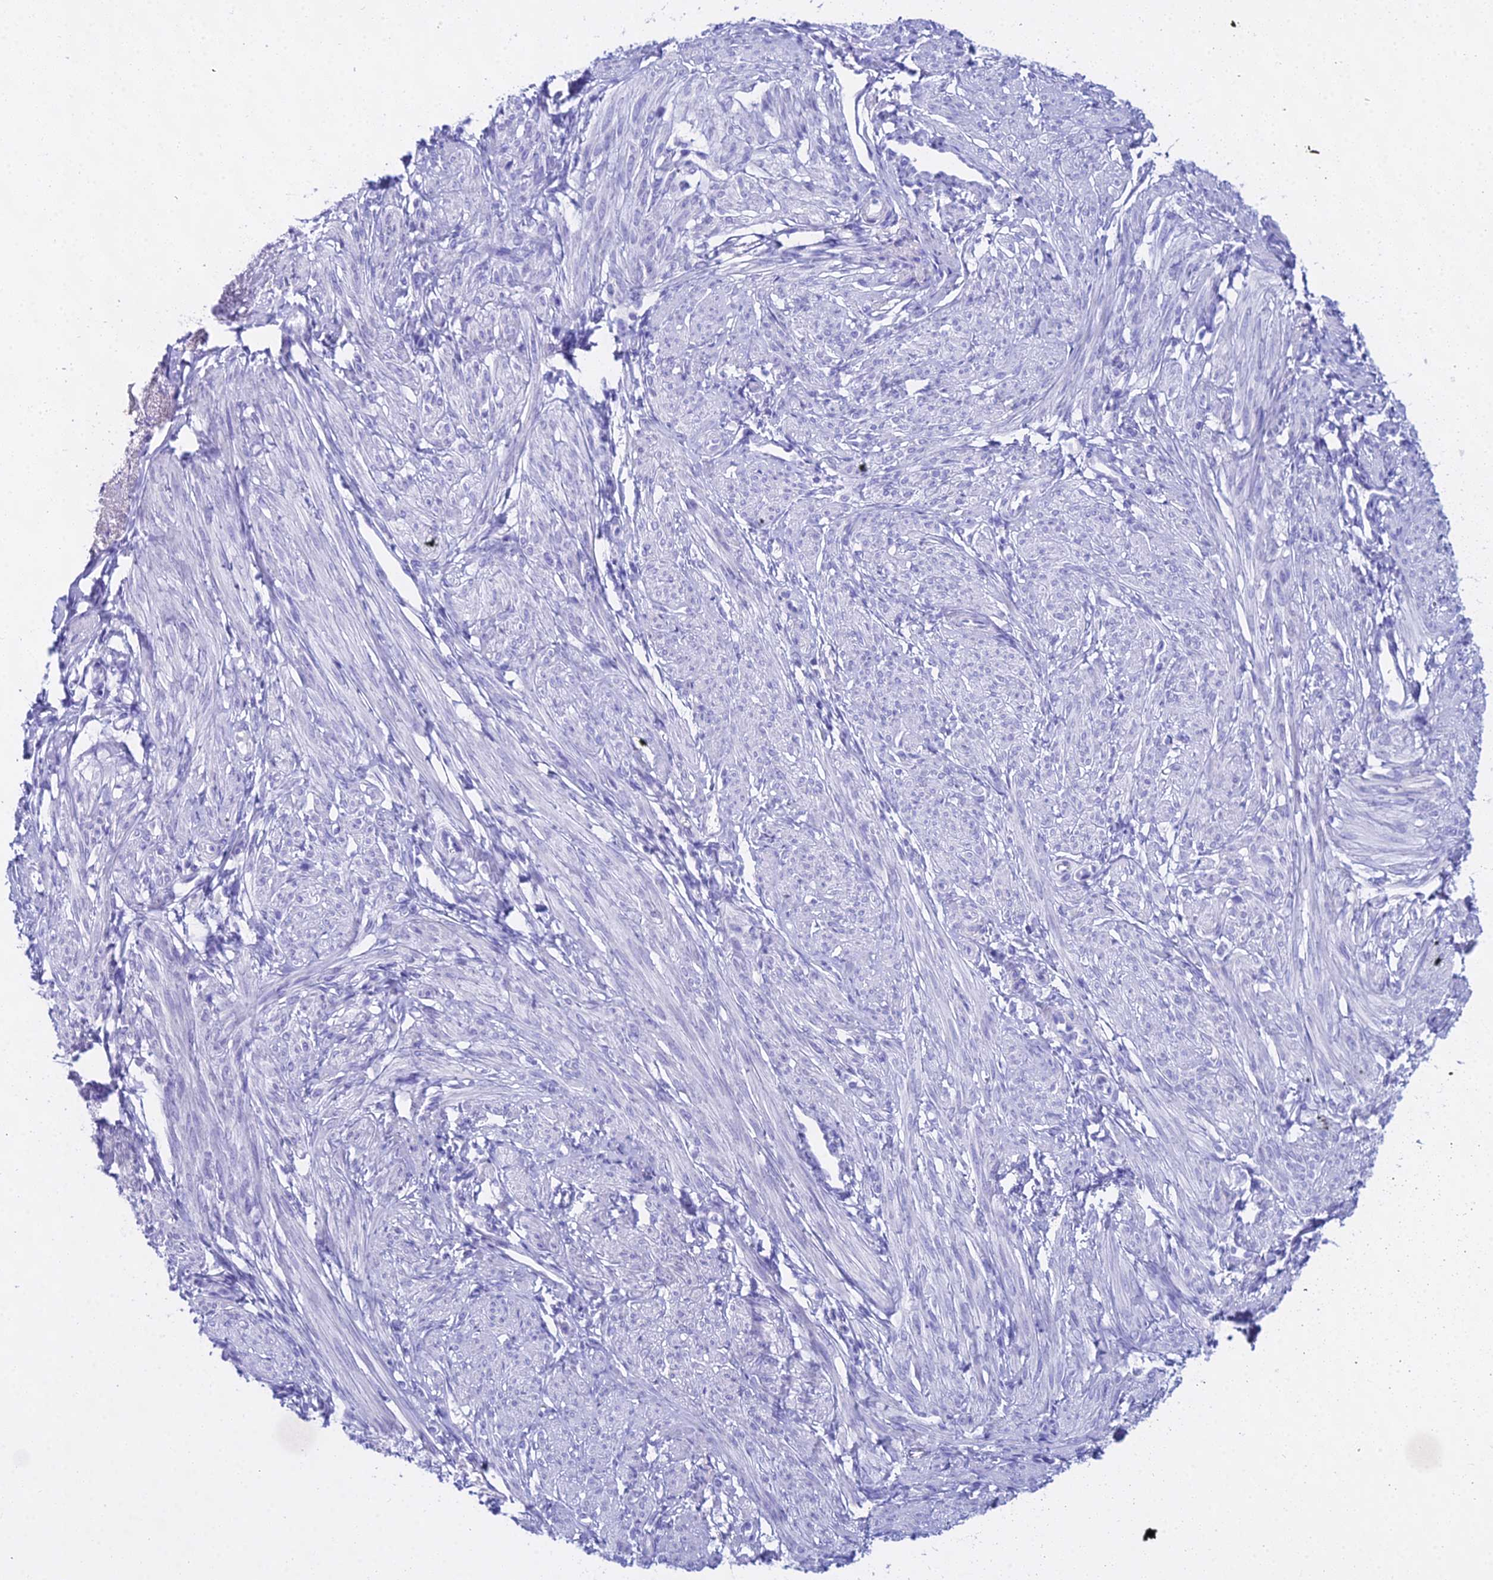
{"staining": {"intensity": "negative", "quantity": "none", "location": "none"}, "tissue": "smooth muscle", "cell_type": "Smooth muscle cells", "image_type": "normal", "snomed": [{"axis": "morphology", "description": "Normal tissue, NOS"}, {"axis": "topography", "description": "Smooth muscle"}], "caption": "This photomicrograph is of unremarkable smooth muscle stained with immunohistochemistry (IHC) to label a protein in brown with the nuclei are counter-stained blue. There is no staining in smooth muscle cells.", "gene": "CGB1", "patient": {"sex": "female", "age": 39}}